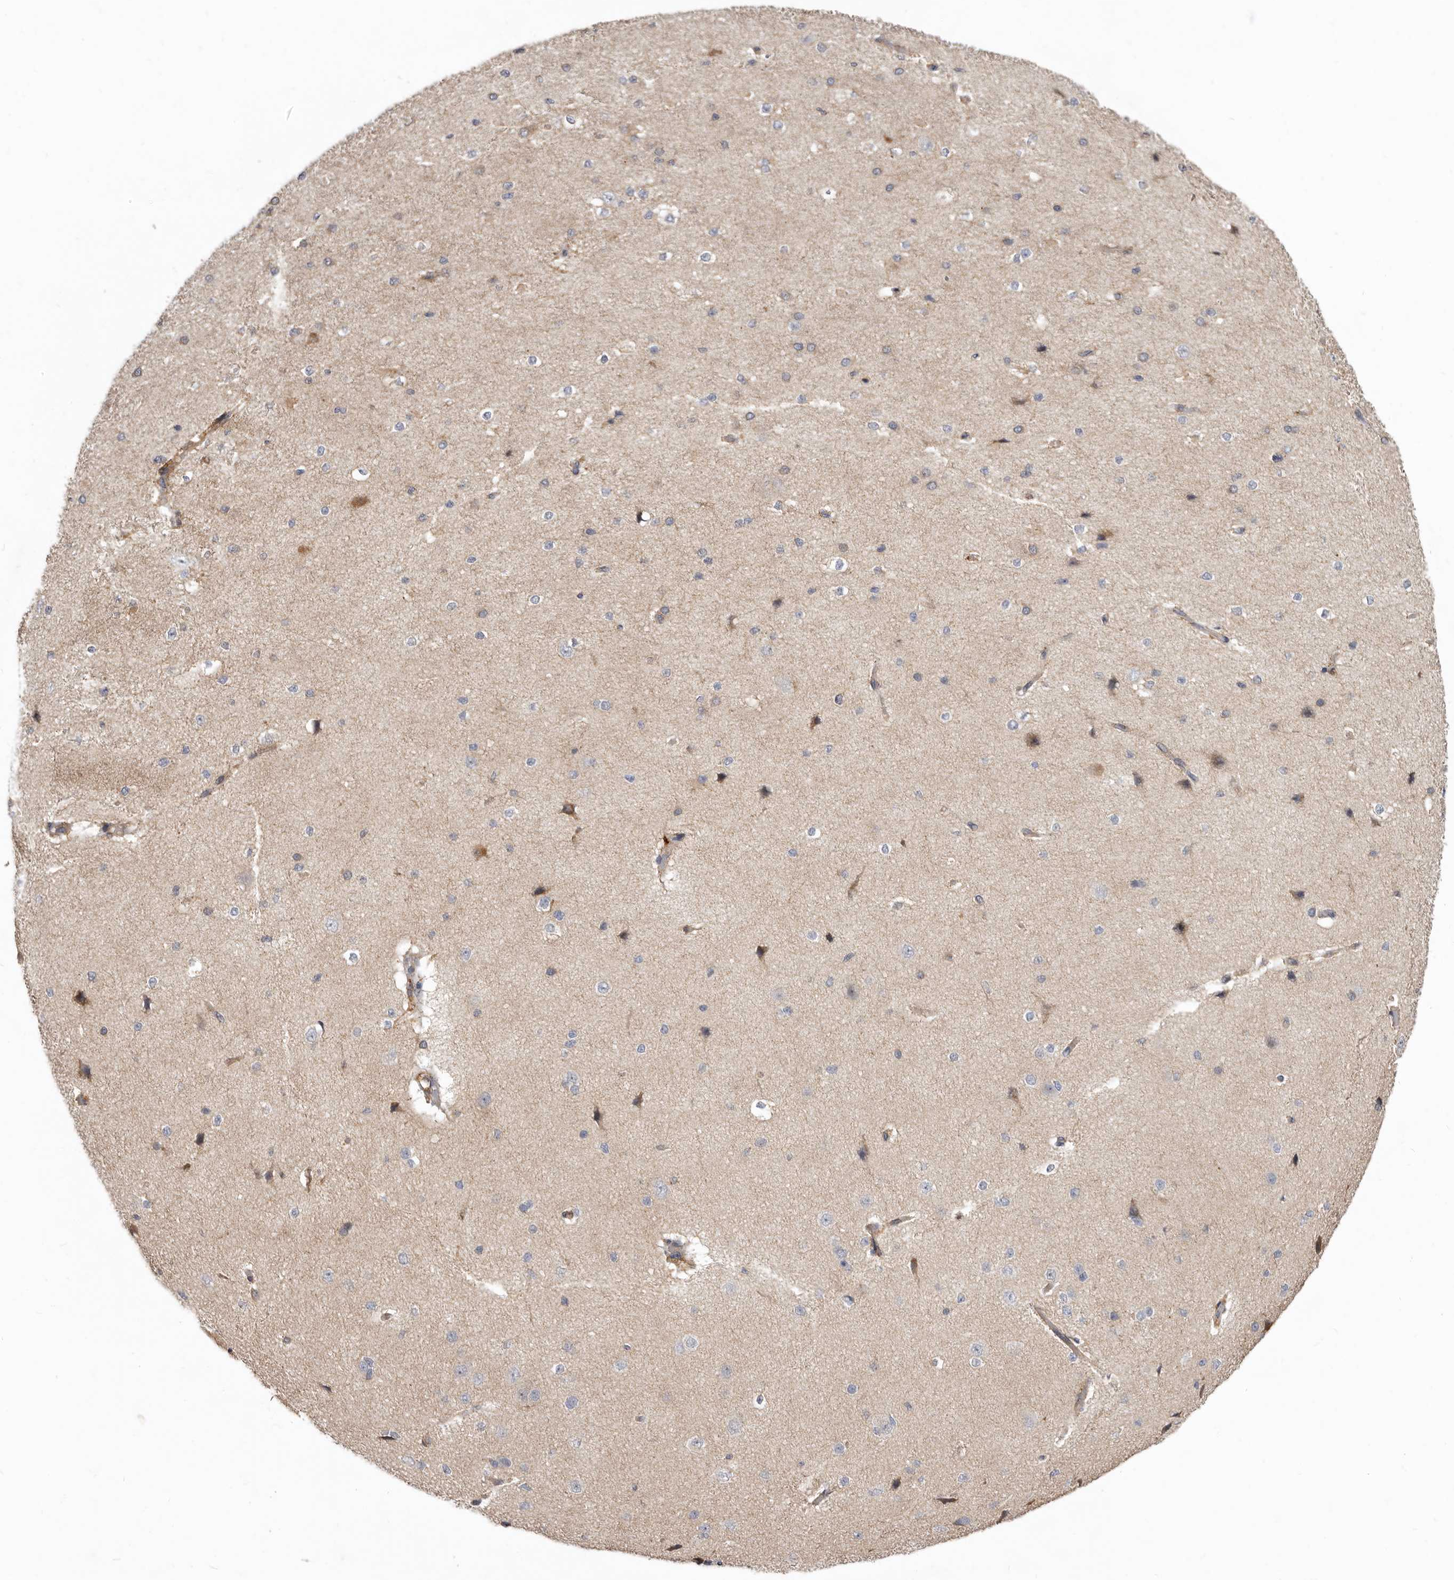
{"staining": {"intensity": "weak", "quantity": "25%-75%", "location": "cytoplasmic/membranous"}, "tissue": "cerebral cortex", "cell_type": "Endothelial cells", "image_type": "normal", "snomed": [{"axis": "morphology", "description": "Normal tissue, NOS"}, {"axis": "morphology", "description": "Developmental malformation"}, {"axis": "topography", "description": "Cerebral cortex"}], "caption": "A brown stain shows weak cytoplasmic/membranous positivity of a protein in endothelial cells of normal human cerebral cortex. Using DAB (brown) and hematoxylin (blue) stains, captured at high magnification using brightfield microscopy.", "gene": "SMC4", "patient": {"sex": "female", "age": 30}}